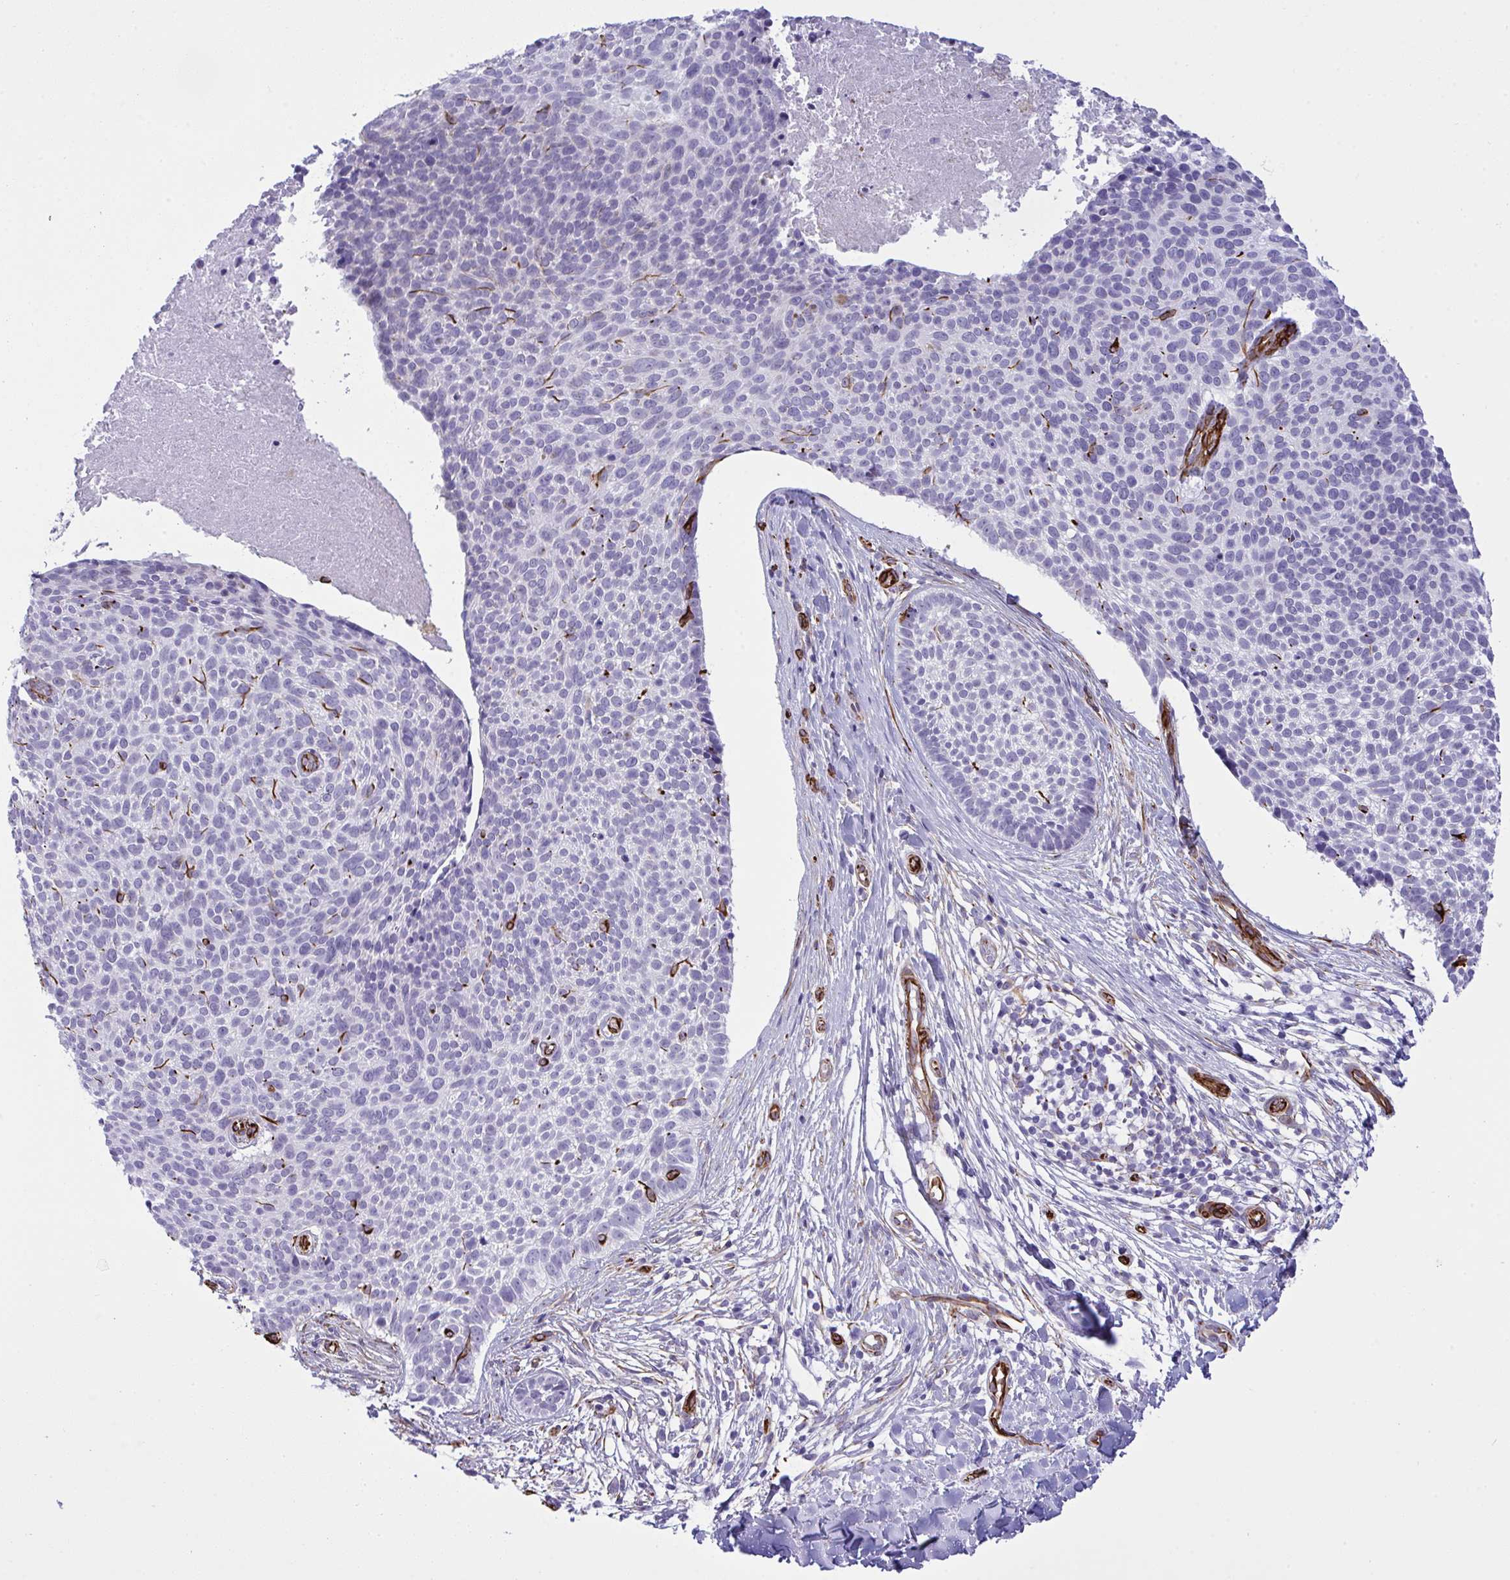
{"staining": {"intensity": "negative", "quantity": "none", "location": "none"}, "tissue": "skin cancer", "cell_type": "Tumor cells", "image_type": "cancer", "snomed": [{"axis": "morphology", "description": "Basal cell carcinoma"}, {"axis": "topography", "description": "Skin"}, {"axis": "topography", "description": "Skin of back"}], "caption": "IHC photomicrograph of neoplastic tissue: skin cancer stained with DAB shows no significant protein positivity in tumor cells. (DAB (3,3'-diaminobenzidine) immunohistochemistry, high magnification).", "gene": "SLC35B1", "patient": {"sex": "male", "age": 81}}